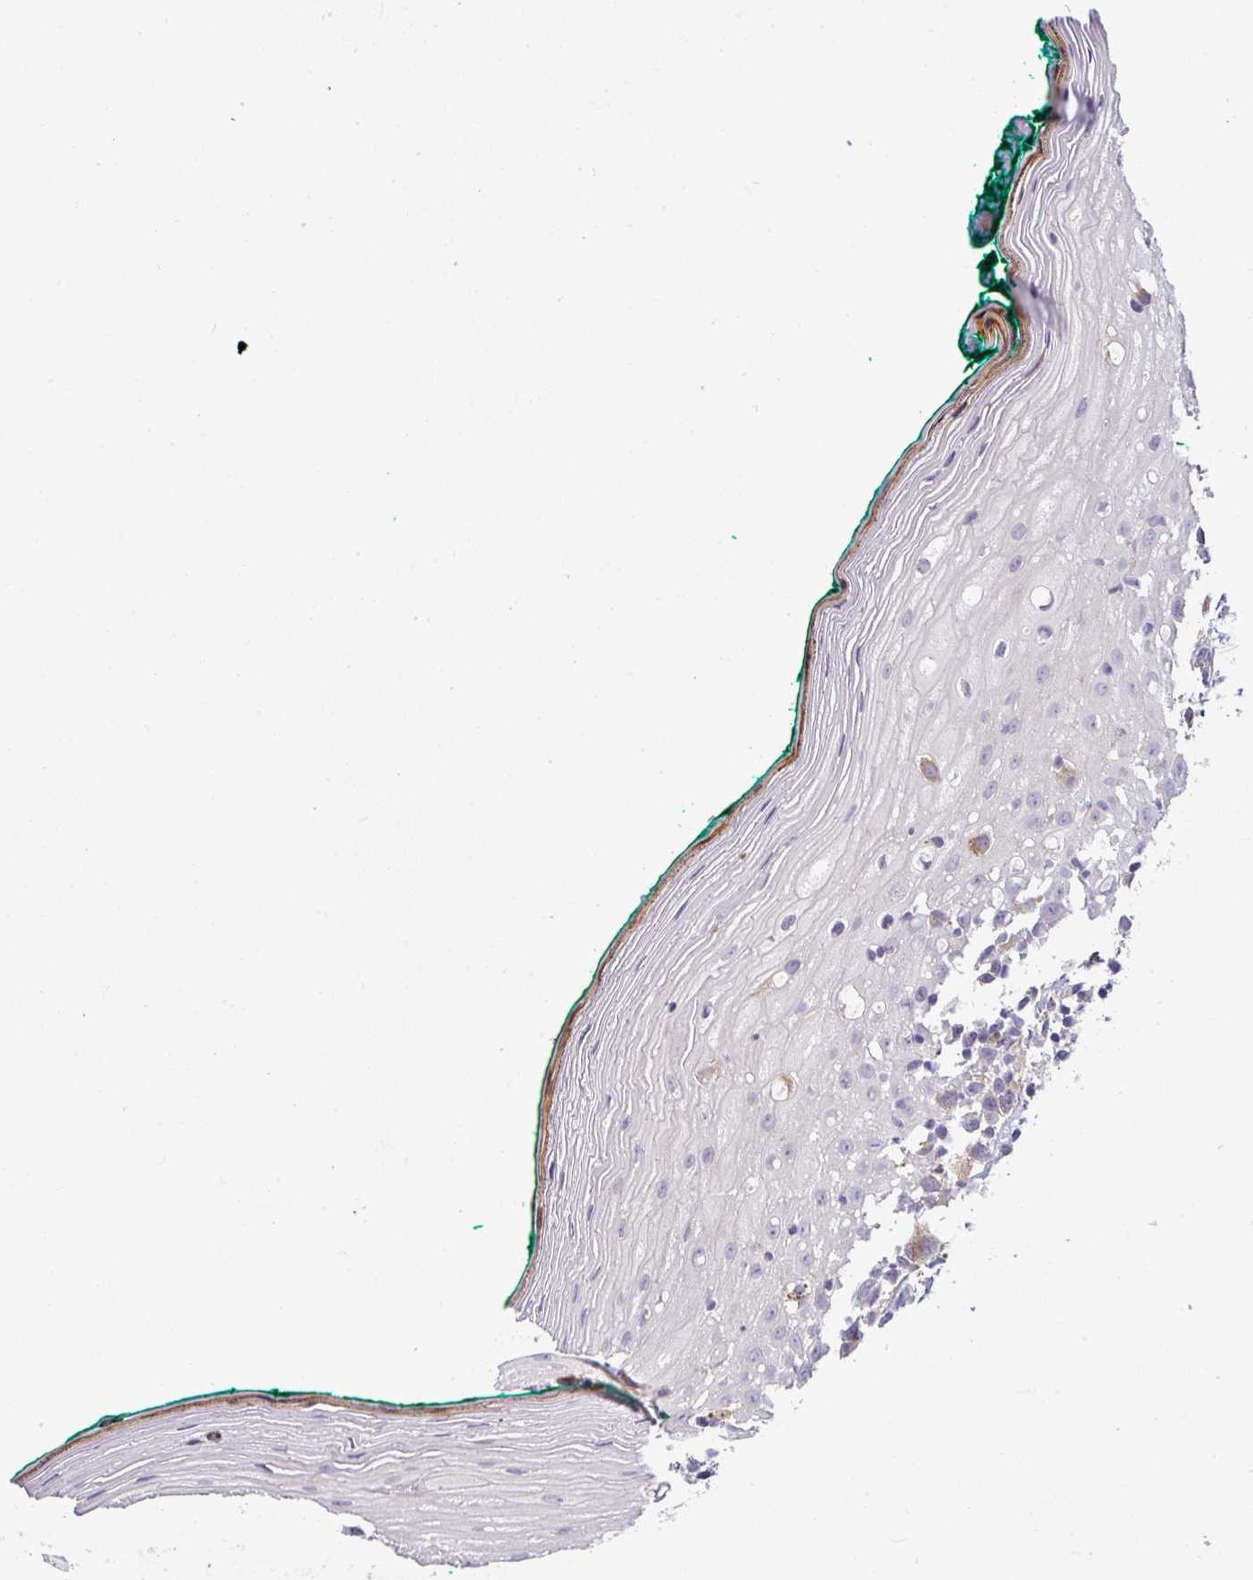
{"staining": {"intensity": "negative", "quantity": "none", "location": "none"}, "tissue": "oral mucosa", "cell_type": "Squamous epithelial cells", "image_type": "normal", "snomed": [{"axis": "morphology", "description": "Normal tissue, NOS"}, {"axis": "topography", "description": "Oral tissue"}], "caption": "Immunohistochemistry photomicrograph of normal human oral mucosa stained for a protein (brown), which displays no expression in squamous epithelial cells. (DAB (3,3'-diaminobenzidine) immunohistochemistry visualized using brightfield microscopy, high magnification).", "gene": "HBEGF", "patient": {"sex": "female", "age": 83}}